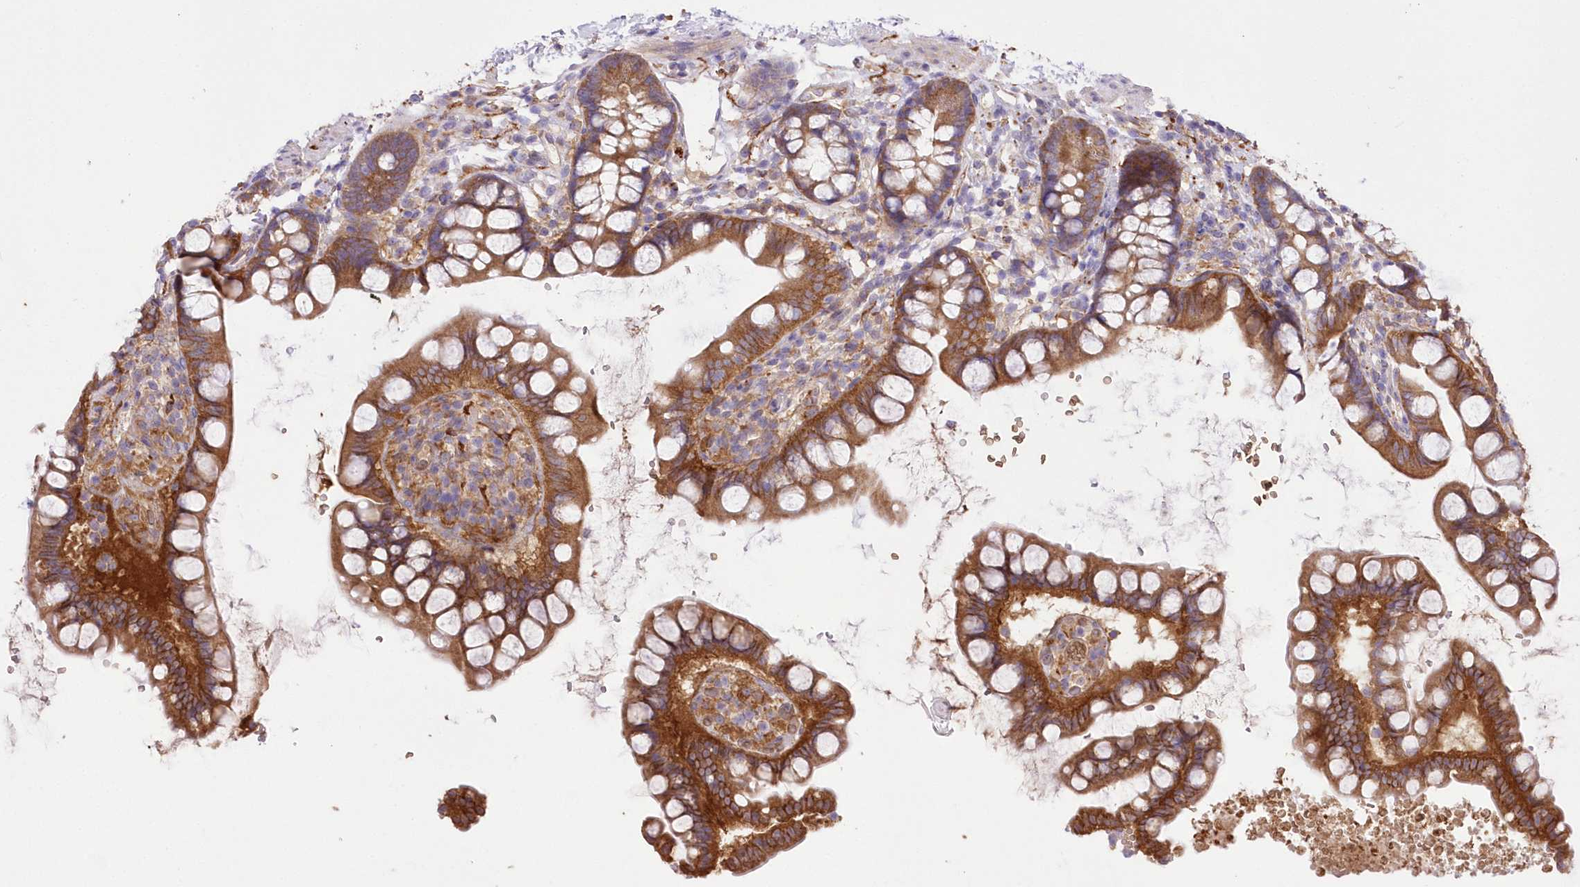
{"staining": {"intensity": "moderate", "quantity": ">75%", "location": "cytoplasmic/membranous"}, "tissue": "small intestine", "cell_type": "Glandular cells", "image_type": "normal", "snomed": [{"axis": "morphology", "description": "Normal tissue, NOS"}, {"axis": "topography", "description": "Smooth muscle"}, {"axis": "topography", "description": "Small intestine"}], "caption": "A high-resolution photomicrograph shows immunohistochemistry staining of benign small intestine, which displays moderate cytoplasmic/membranous expression in about >75% of glandular cells.", "gene": "FCHO2", "patient": {"sex": "female", "age": 84}}